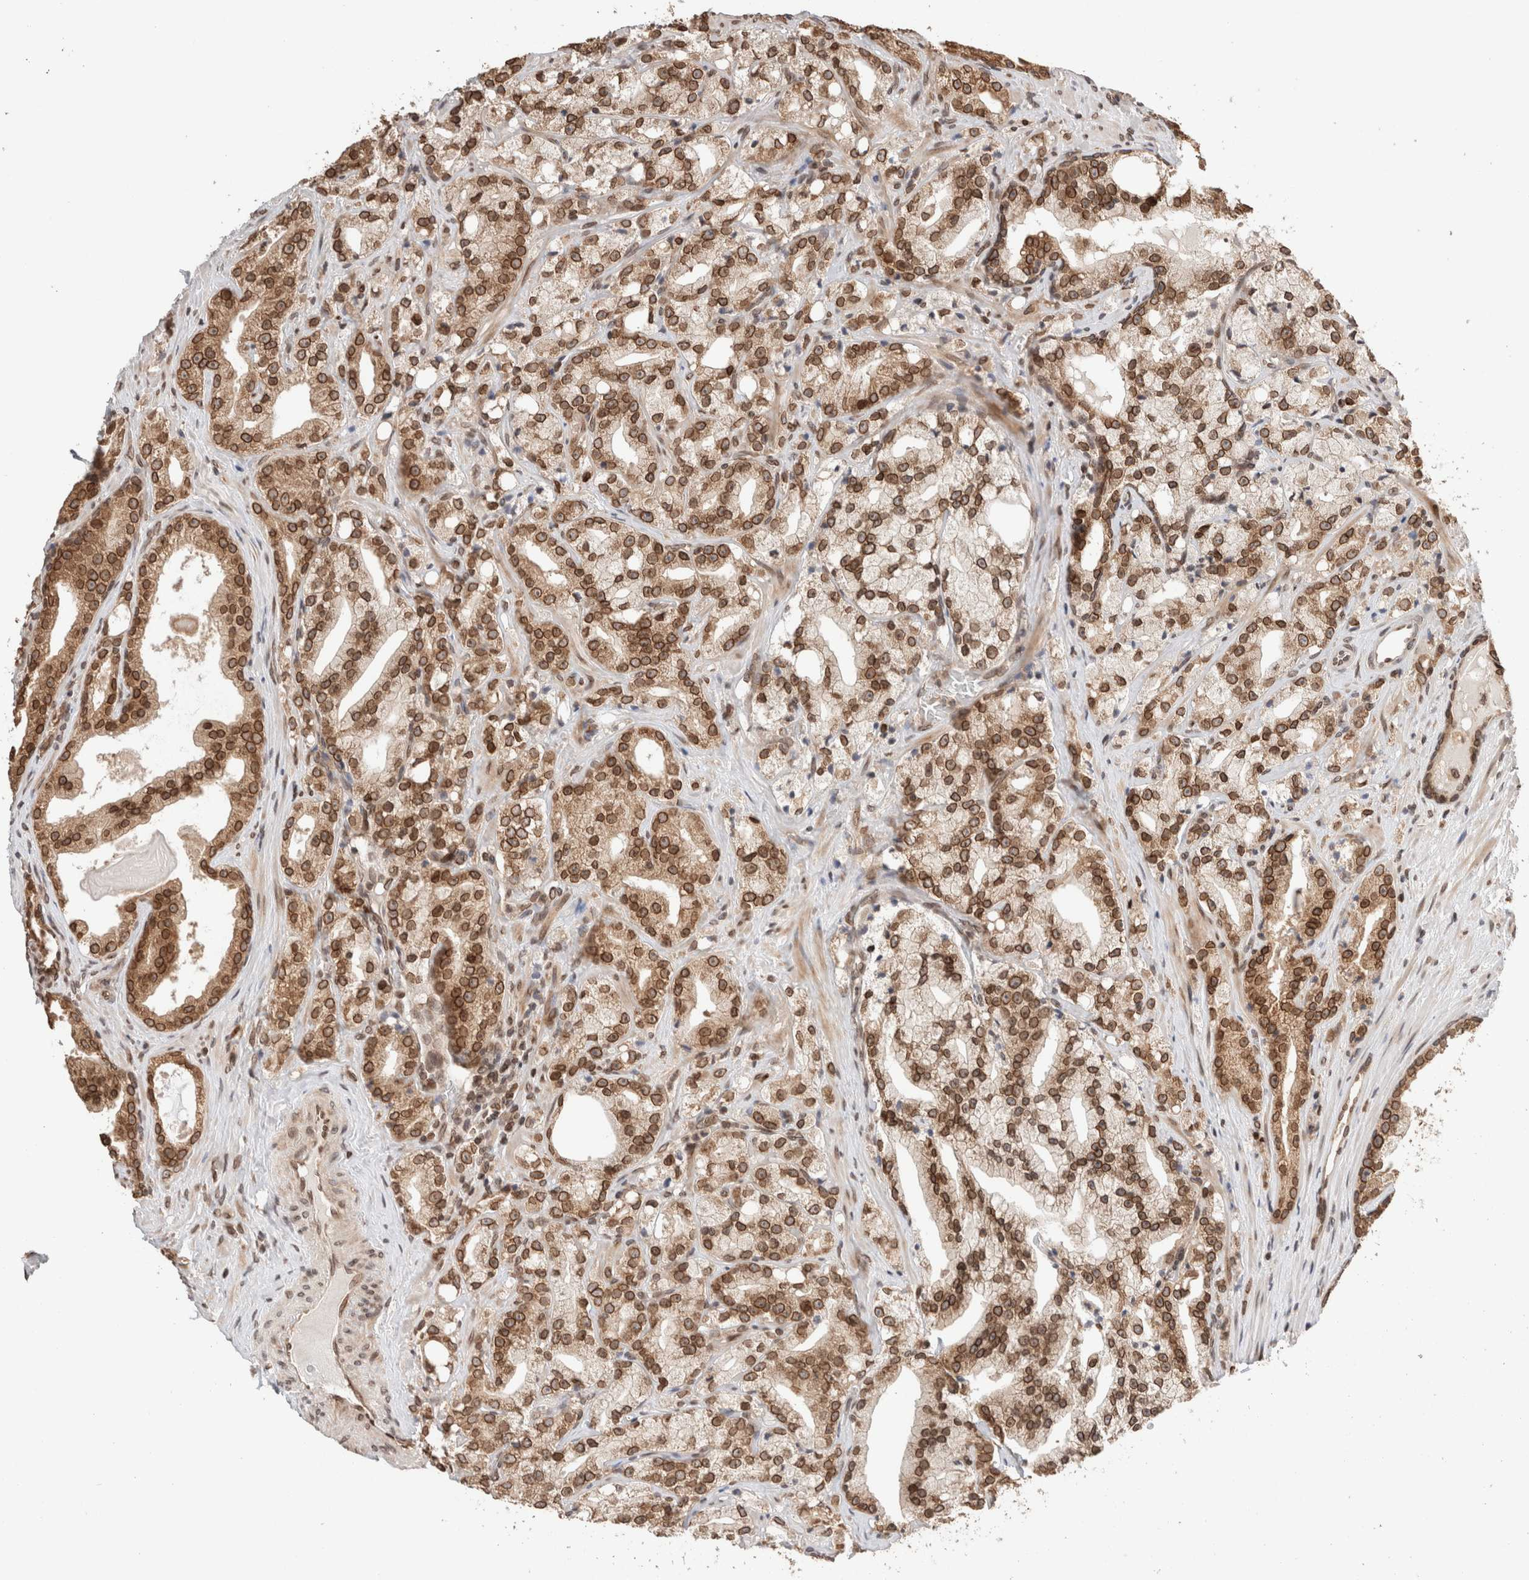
{"staining": {"intensity": "strong", "quantity": ">75%", "location": "cytoplasmic/membranous,nuclear"}, "tissue": "prostate cancer", "cell_type": "Tumor cells", "image_type": "cancer", "snomed": [{"axis": "morphology", "description": "Adenocarcinoma, High grade"}, {"axis": "topography", "description": "Prostate"}], "caption": "This histopathology image shows prostate adenocarcinoma (high-grade) stained with immunohistochemistry to label a protein in brown. The cytoplasmic/membranous and nuclear of tumor cells show strong positivity for the protein. Nuclei are counter-stained blue.", "gene": "TPR", "patient": {"sex": "male", "age": 64}}